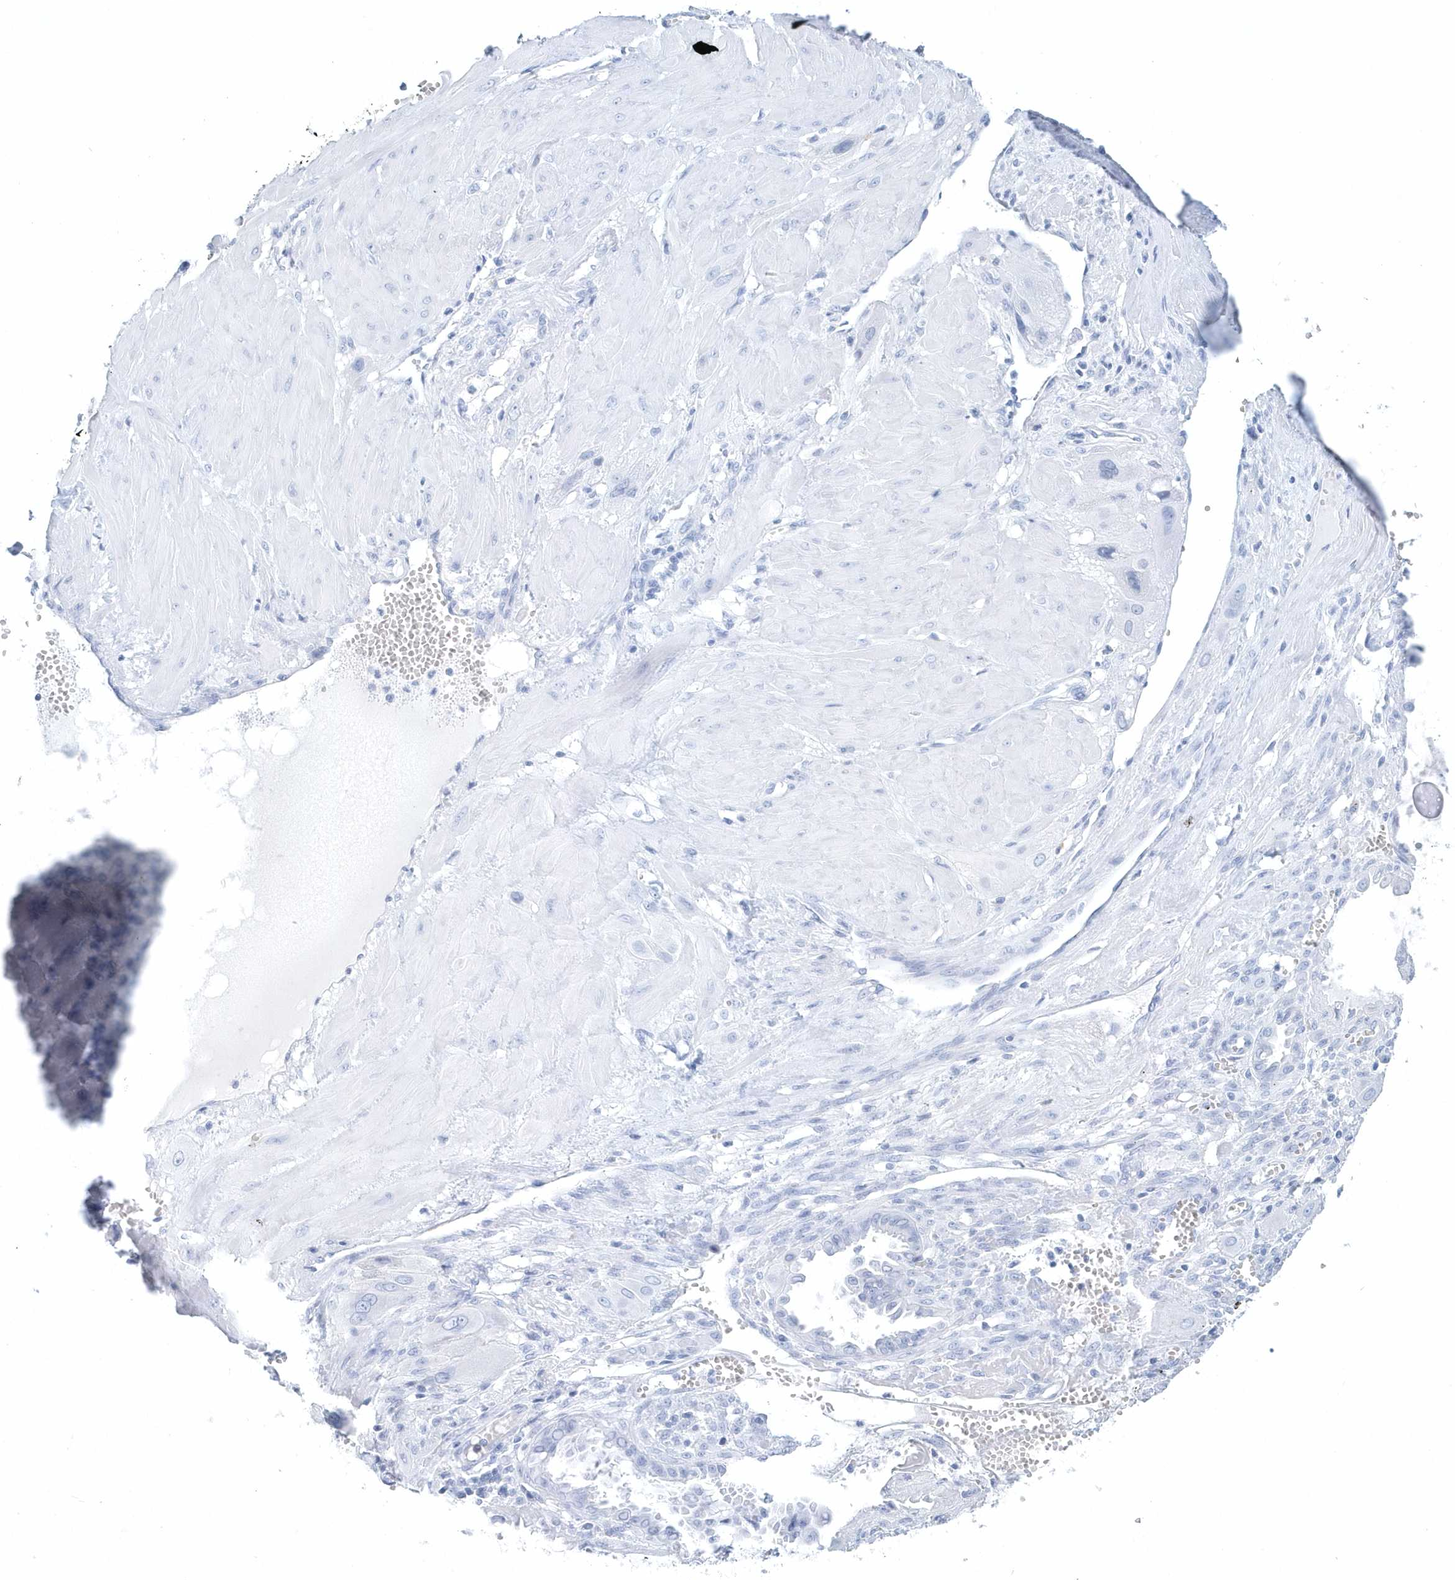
{"staining": {"intensity": "negative", "quantity": "none", "location": "none"}, "tissue": "cervical cancer", "cell_type": "Tumor cells", "image_type": "cancer", "snomed": [{"axis": "morphology", "description": "Squamous cell carcinoma, NOS"}, {"axis": "topography", "description": "Cervix"}], "caption": "A high-resolution image shows immunohistochemistry (IHC) staining of cervical squamous cell carcinoma, which reveals no significant expression in tumor cells.", "gene": "PTPRO", "patient": {"sex": "female", "age": 34}}